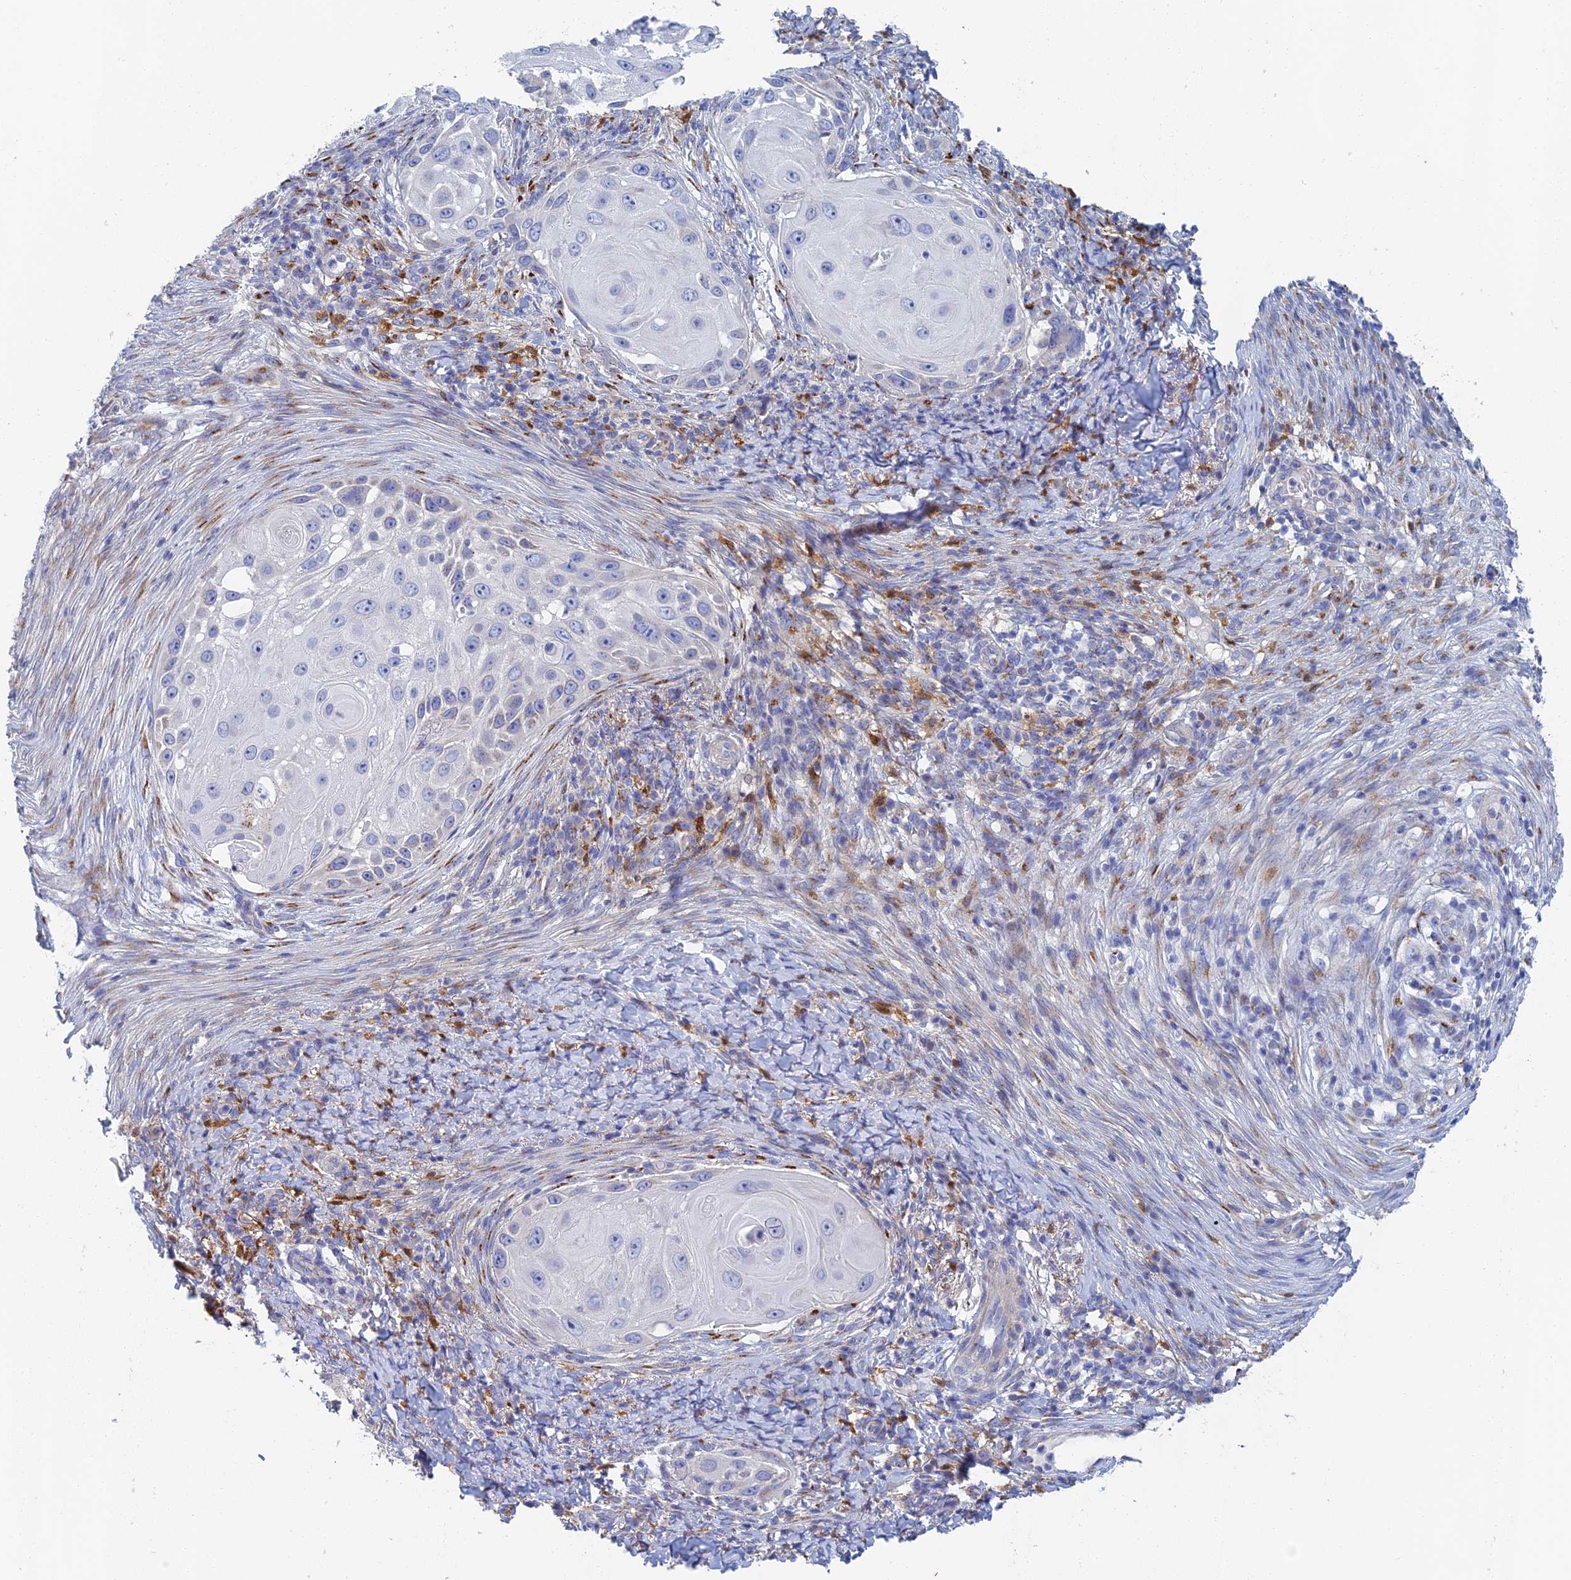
{"staining": {"intensity": "negative", "quantity": "none", "location": "none"}, "tissue": "skin cancer", "cell_type": "Tumor cells", "image_type": "cancer", "snomed": [{"axis": "morphology", "description": "Squamous cell carcinoma, NOS"}, {"axis": "topography", "description": "Skin"}], "caption": "Immunohistochemistry of squamous cell carcinoma (skin) exhibits no expression in tumor cells.", "gene": "SLC24A3", "patient": {"sex": "female", "age": 44}}